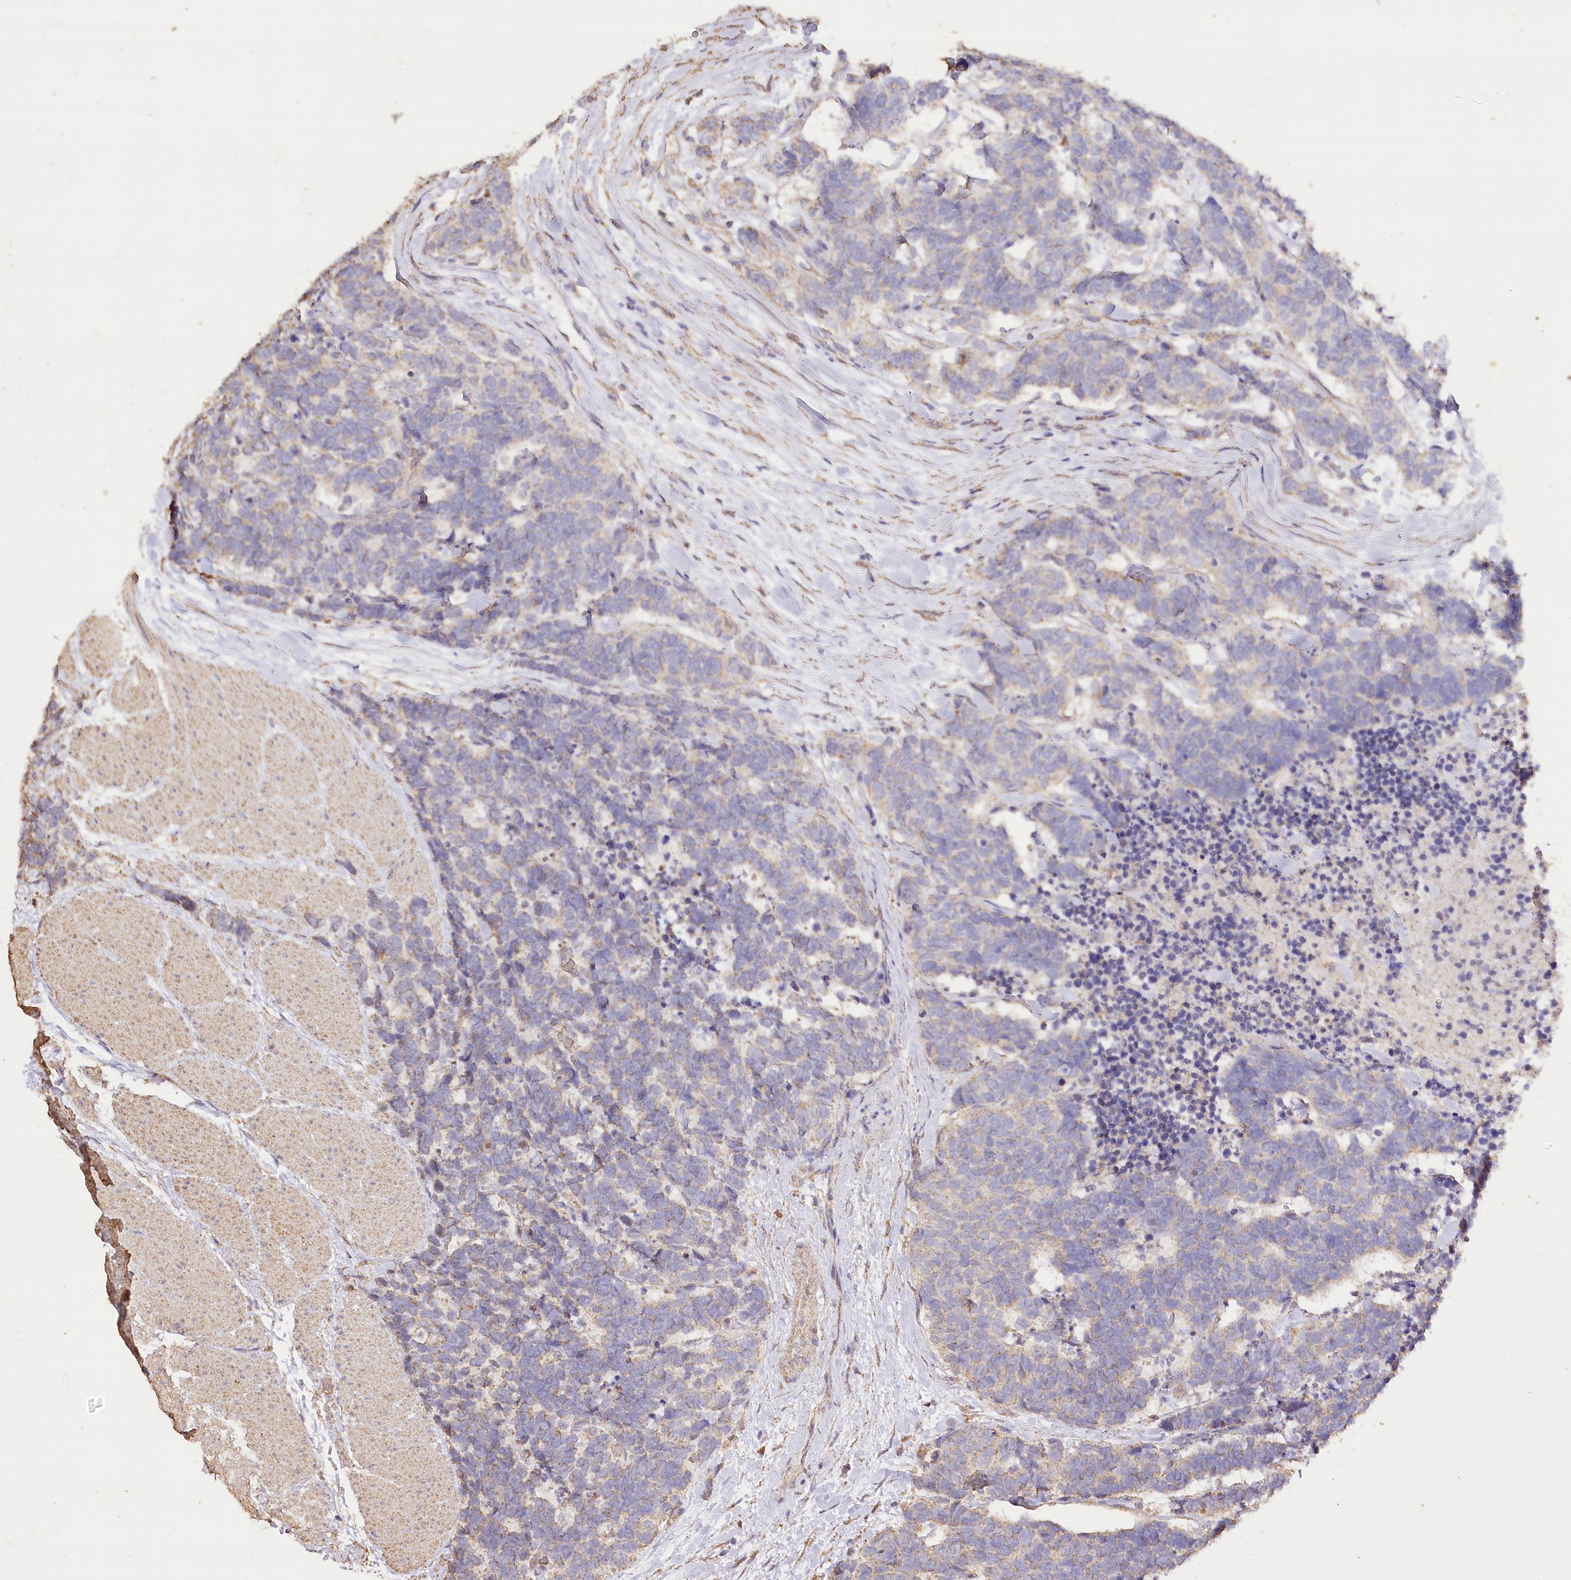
{"staining": {"intensity": "weak", "quantity": "<25%", "location": "cytoplasmic/membranous"}, "tissue": "carcinoid", "cell_type": "Tumor cells", "image_type": "cancer", "snomed": [{"axis": "morphology", "description": "Carcinoma, NOS"}, {"axis": "morphology", "description": "Carcinoid, malignant, NOS"}, {"axis": "topography", "description": "Urinary bladder"}], "caption": "Tumor cells show no significant protein positivity in carcinoid. (DAB (3,3'-diaminobenzidine) immunohistochemistry with hematoxylin counter stain).", "gene": "IREB2", "patient": {"sex": "male", "age": 57}}